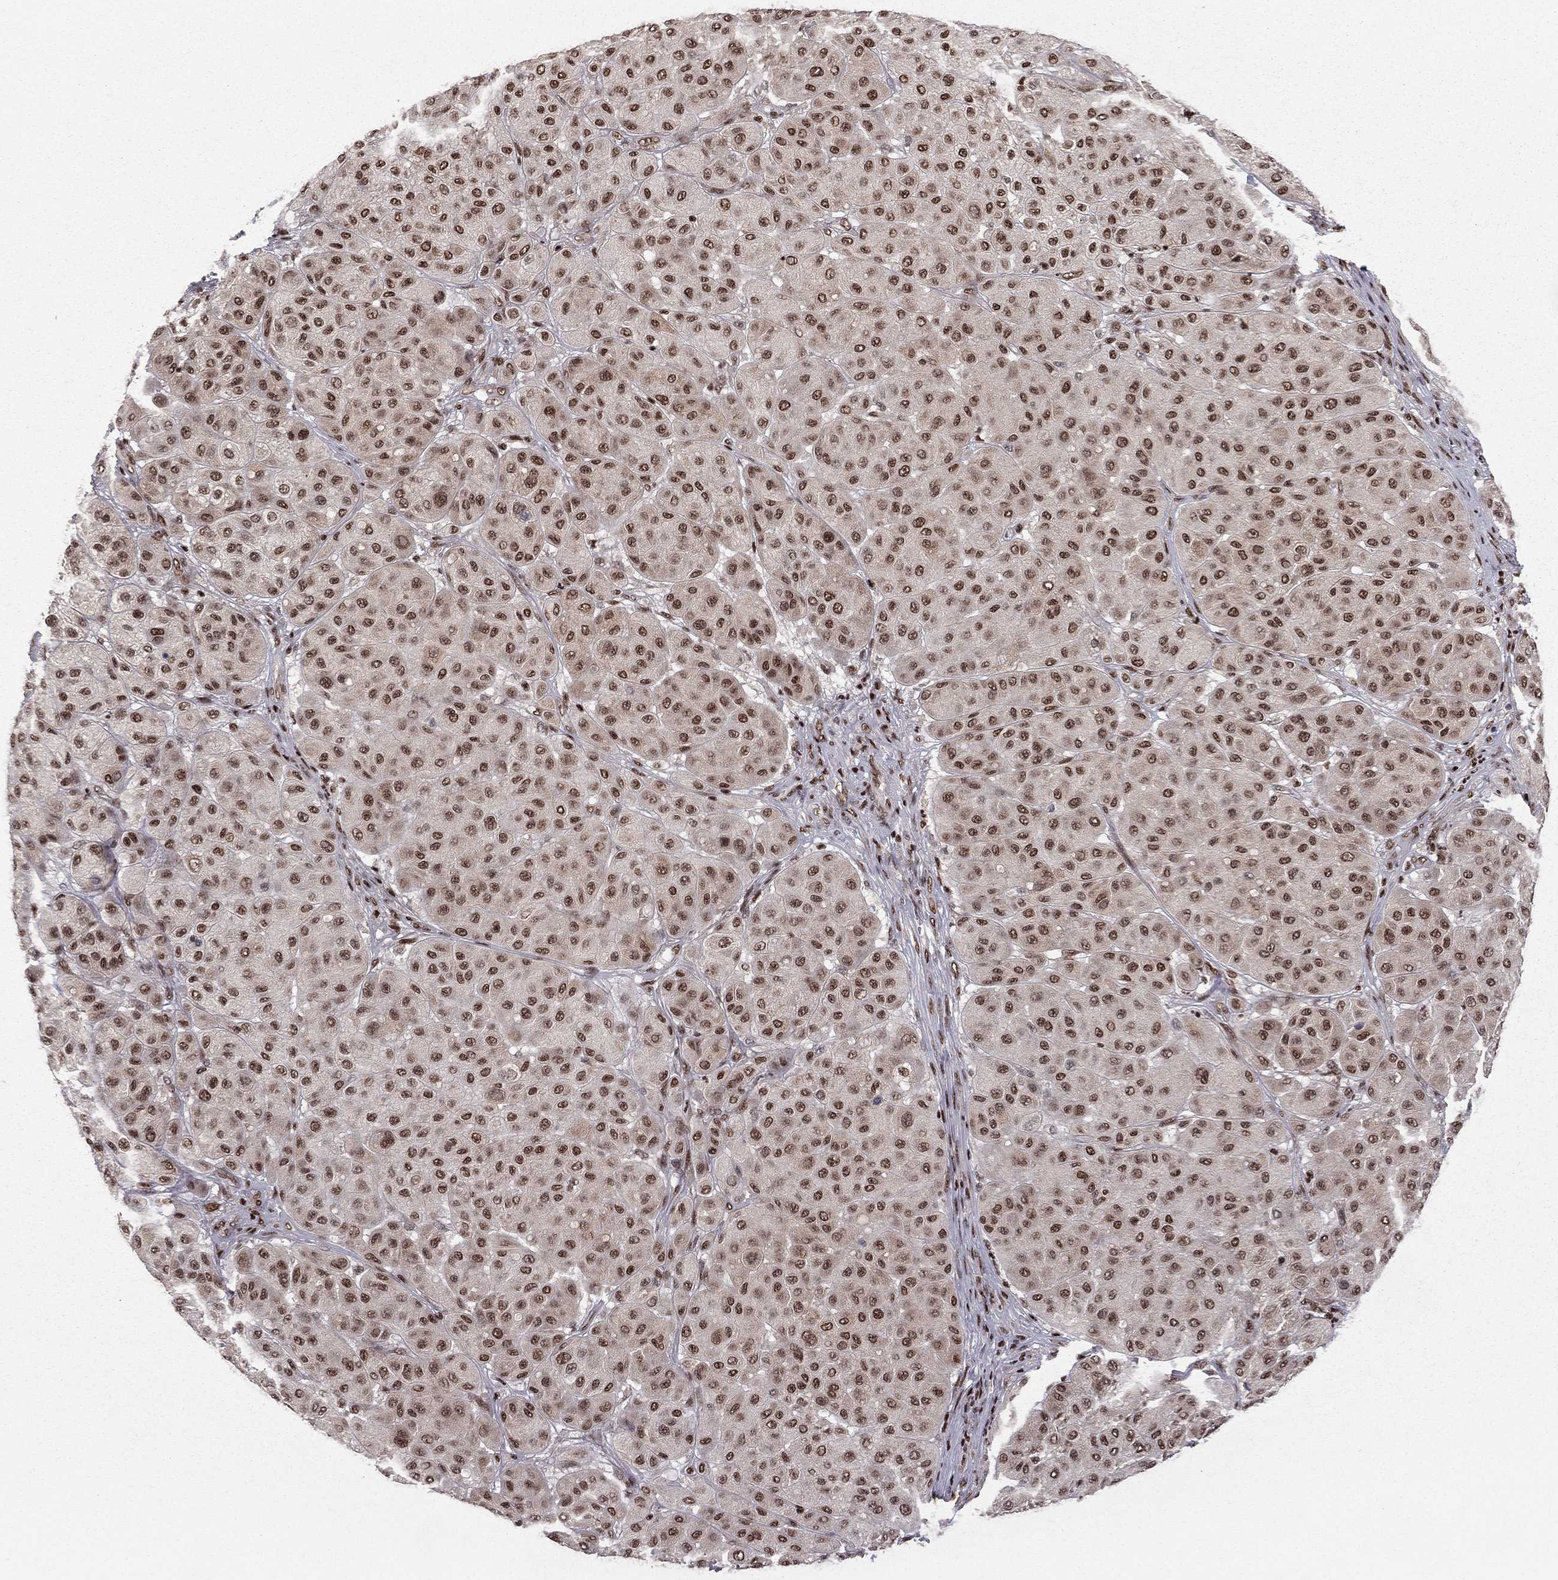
{"staining": {"intensity": "strong", "quantity": ">75%", "location": "nuclear"}, "tissue": "melanoma", "cell_type": "Tumor cells", "image_type": "cancer", "snomed": [{"axis": "morphology", "description": "Malignant melanoma, Metastatic site"}, {"axis": "topography", "description": "Smooth muscle"}], "caption": "A brown stain highlights strong nuclear staining of a protein in human malignant melanoma (metastatic site) tumor cells. Nuclei are stained in blue.", "gene": "NFYB", "patient": {"sex": "male", "age": 41}}